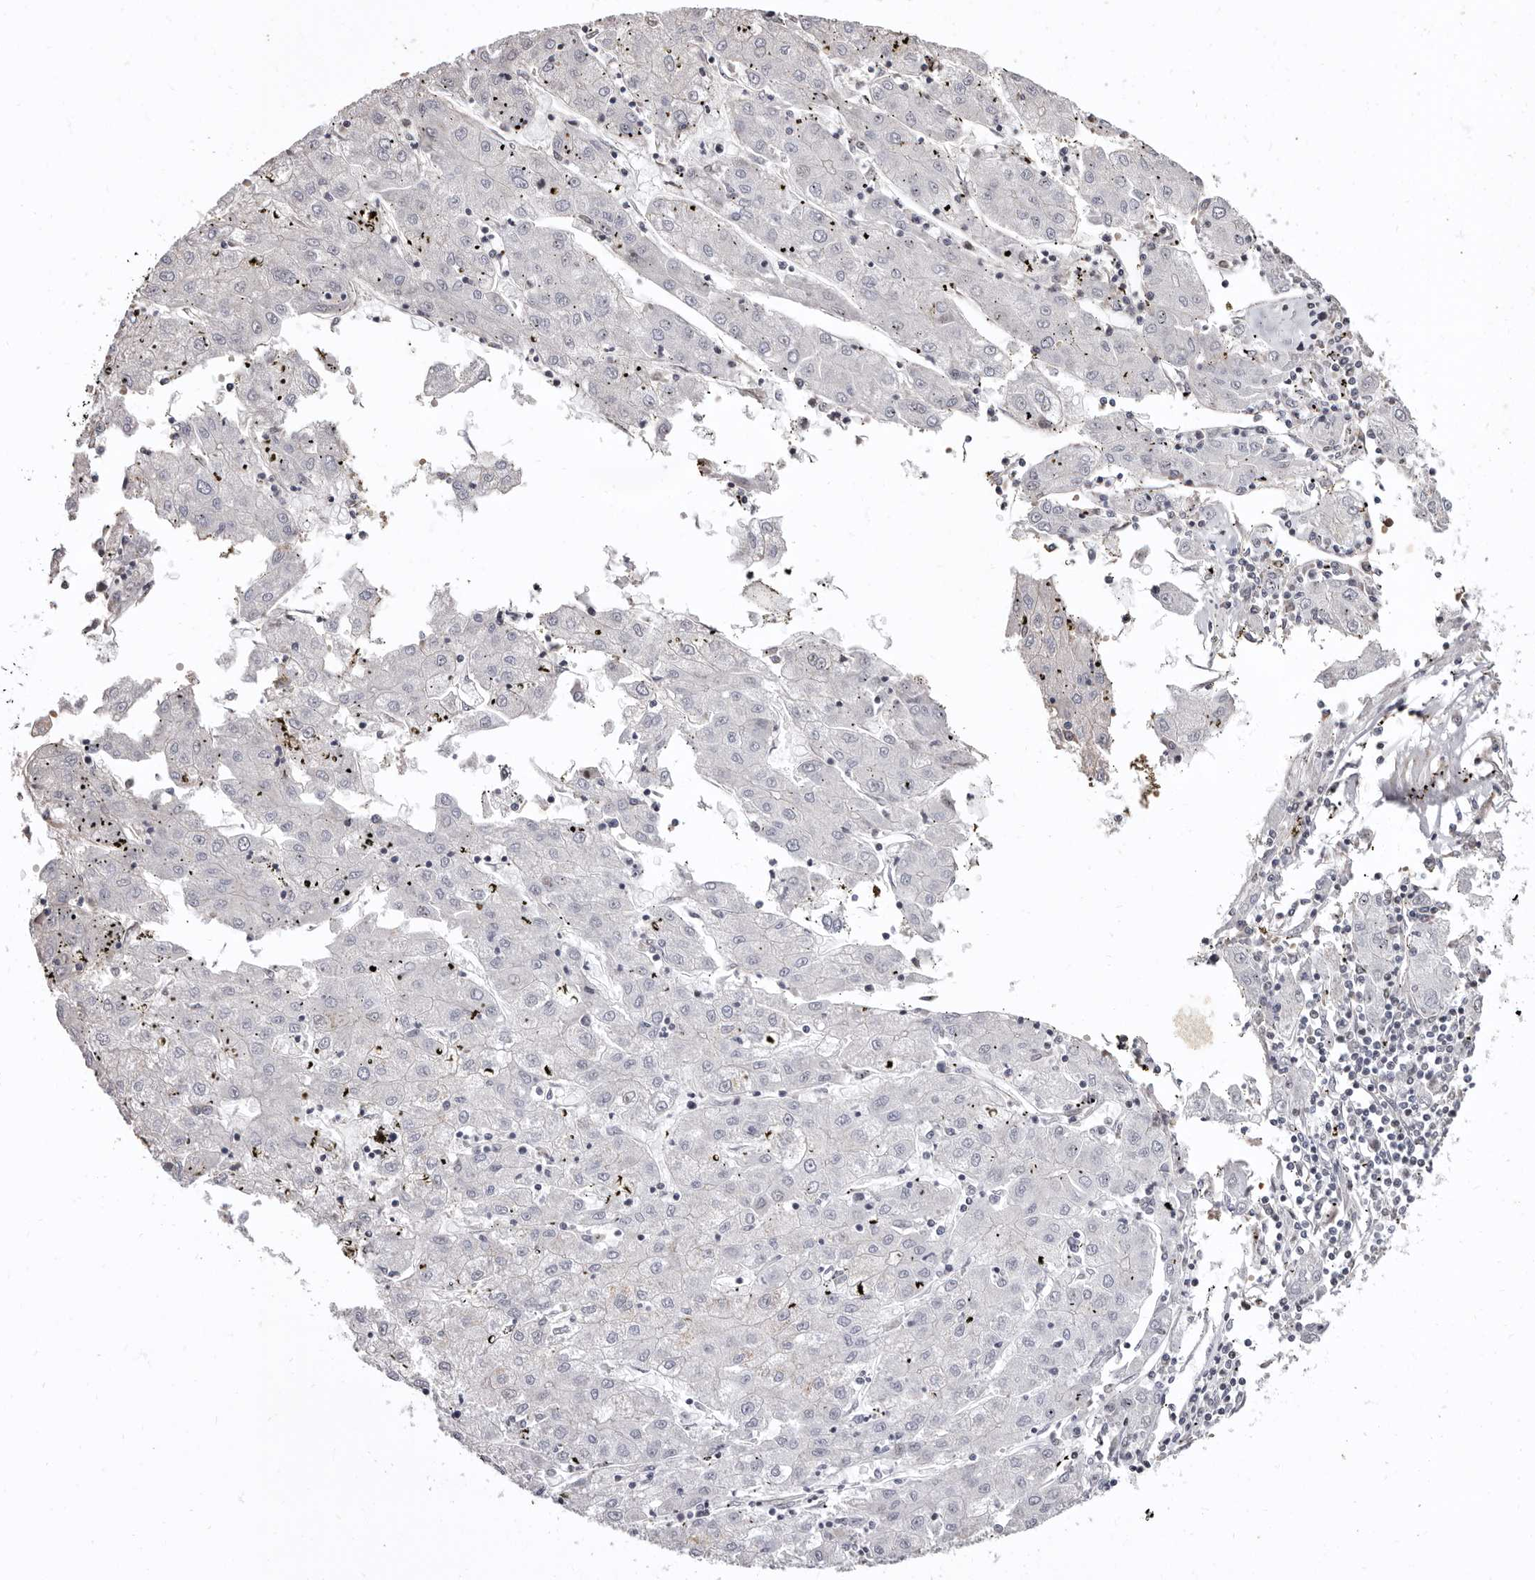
{"staining": {"intensity": "negative", "quantity": "none", "location": "none"}, "tissue": "liver cancer", "cell_type": "Tumor cells", "image_type": "cancer", "snomed": [{"axis": "morphology", "description": "Carcinoma, Hepatocellular, NOS"}, {"axis": "topography", "description": "Liver"}], "caption": "The photomicrograph reveals no staining of tumor cells in liver cancer.", "gene": "AIDA", "patient": {"sex": "male", "age": 72}}